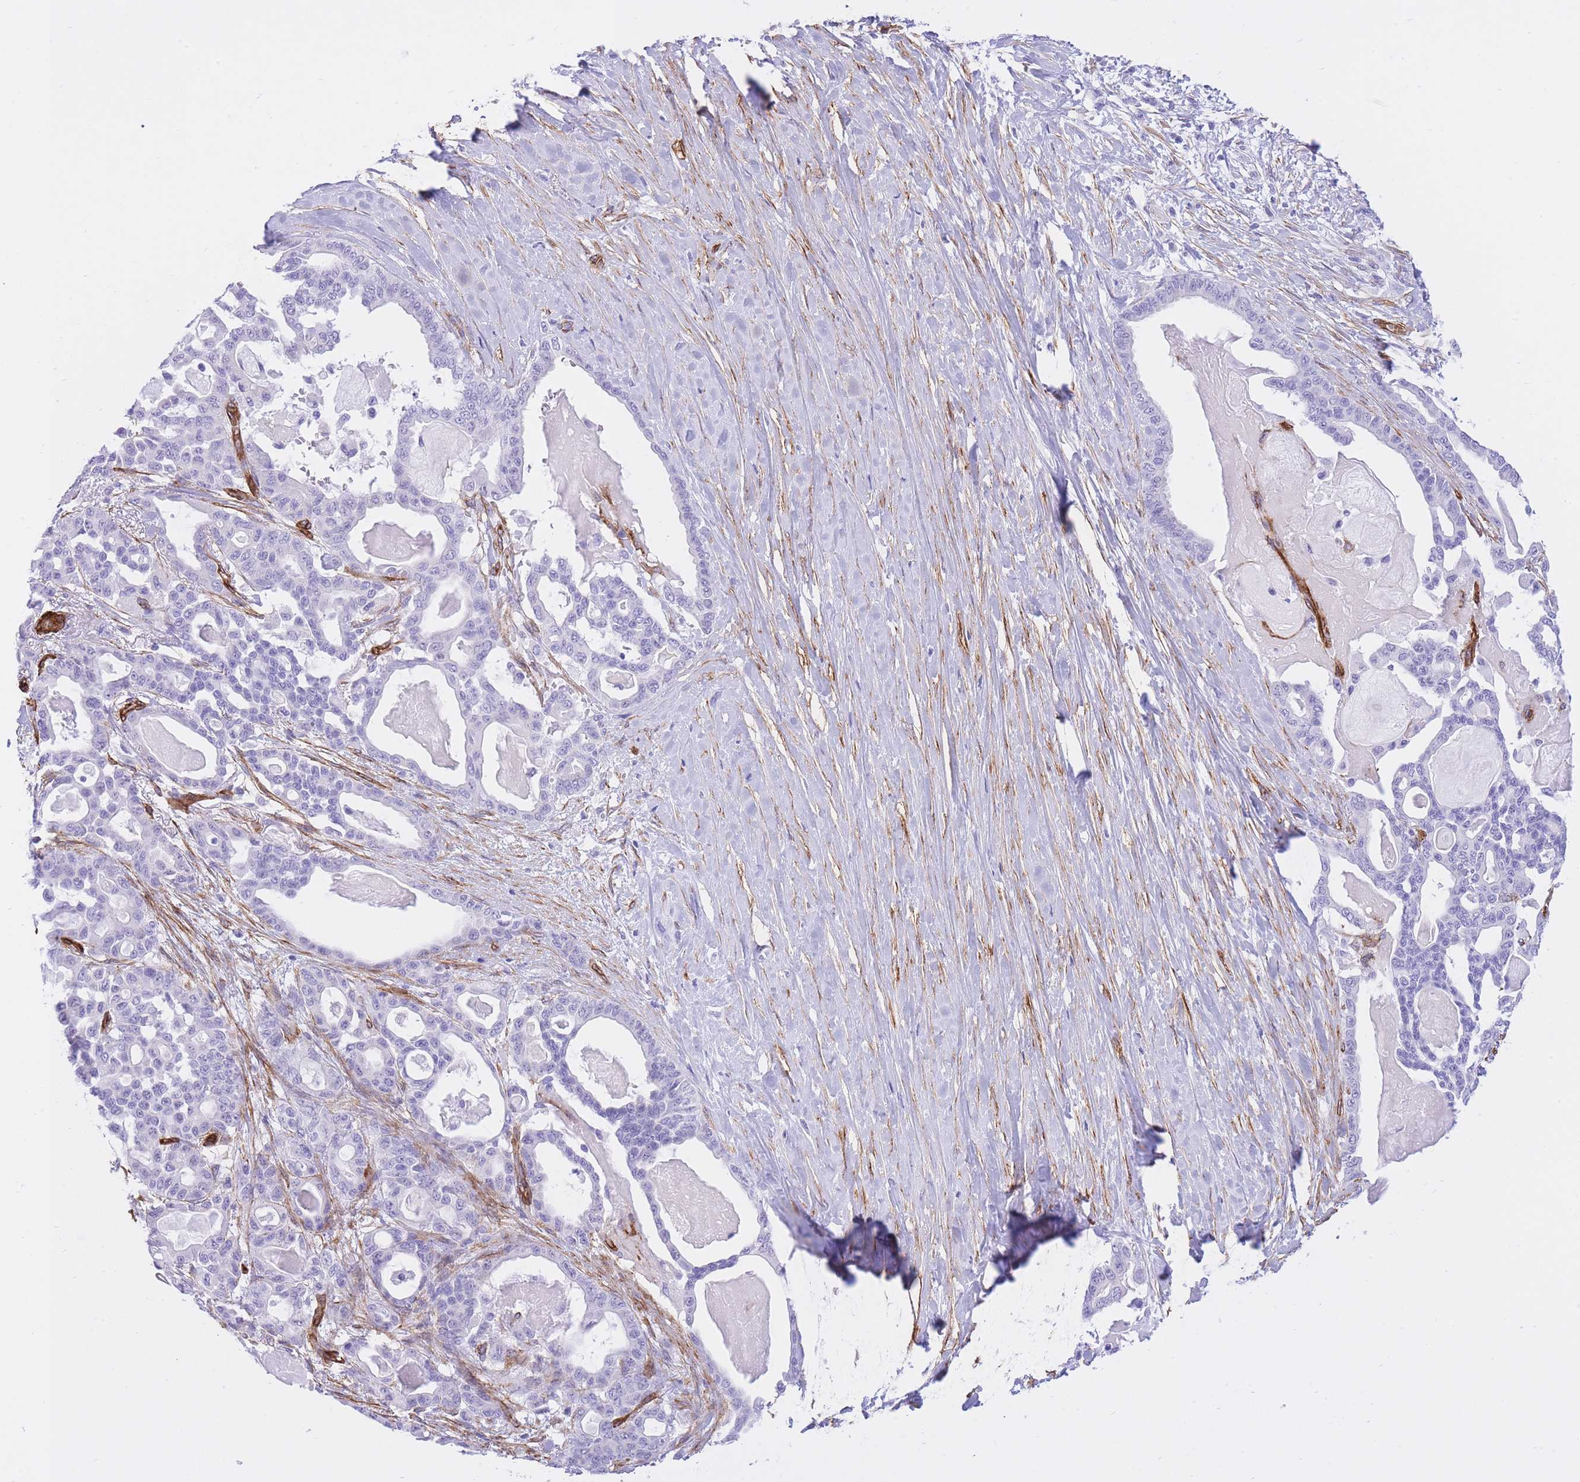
{"staining": {"intensity": "negative", "quantity": "none", "location": "none"}, "tissue": "pancreatic cancer", "cell_type": "Tumor cells", "image_type": "cancer", "snomed": [{"axis": "morphology", "description": "Adenocarcinoma, NOS"}, {"axis": "topography", "description": "Pancreas"}], "caption": "This histopathology image is of pancreatic cancer stained with immunohistochemistry (IHC) to label a protein in brown with the nuclei are counter-stained blue. There is no expression in tumor cells.", "gene": "CAVIN1", "patient": {"sex": "male", "age": 63}}